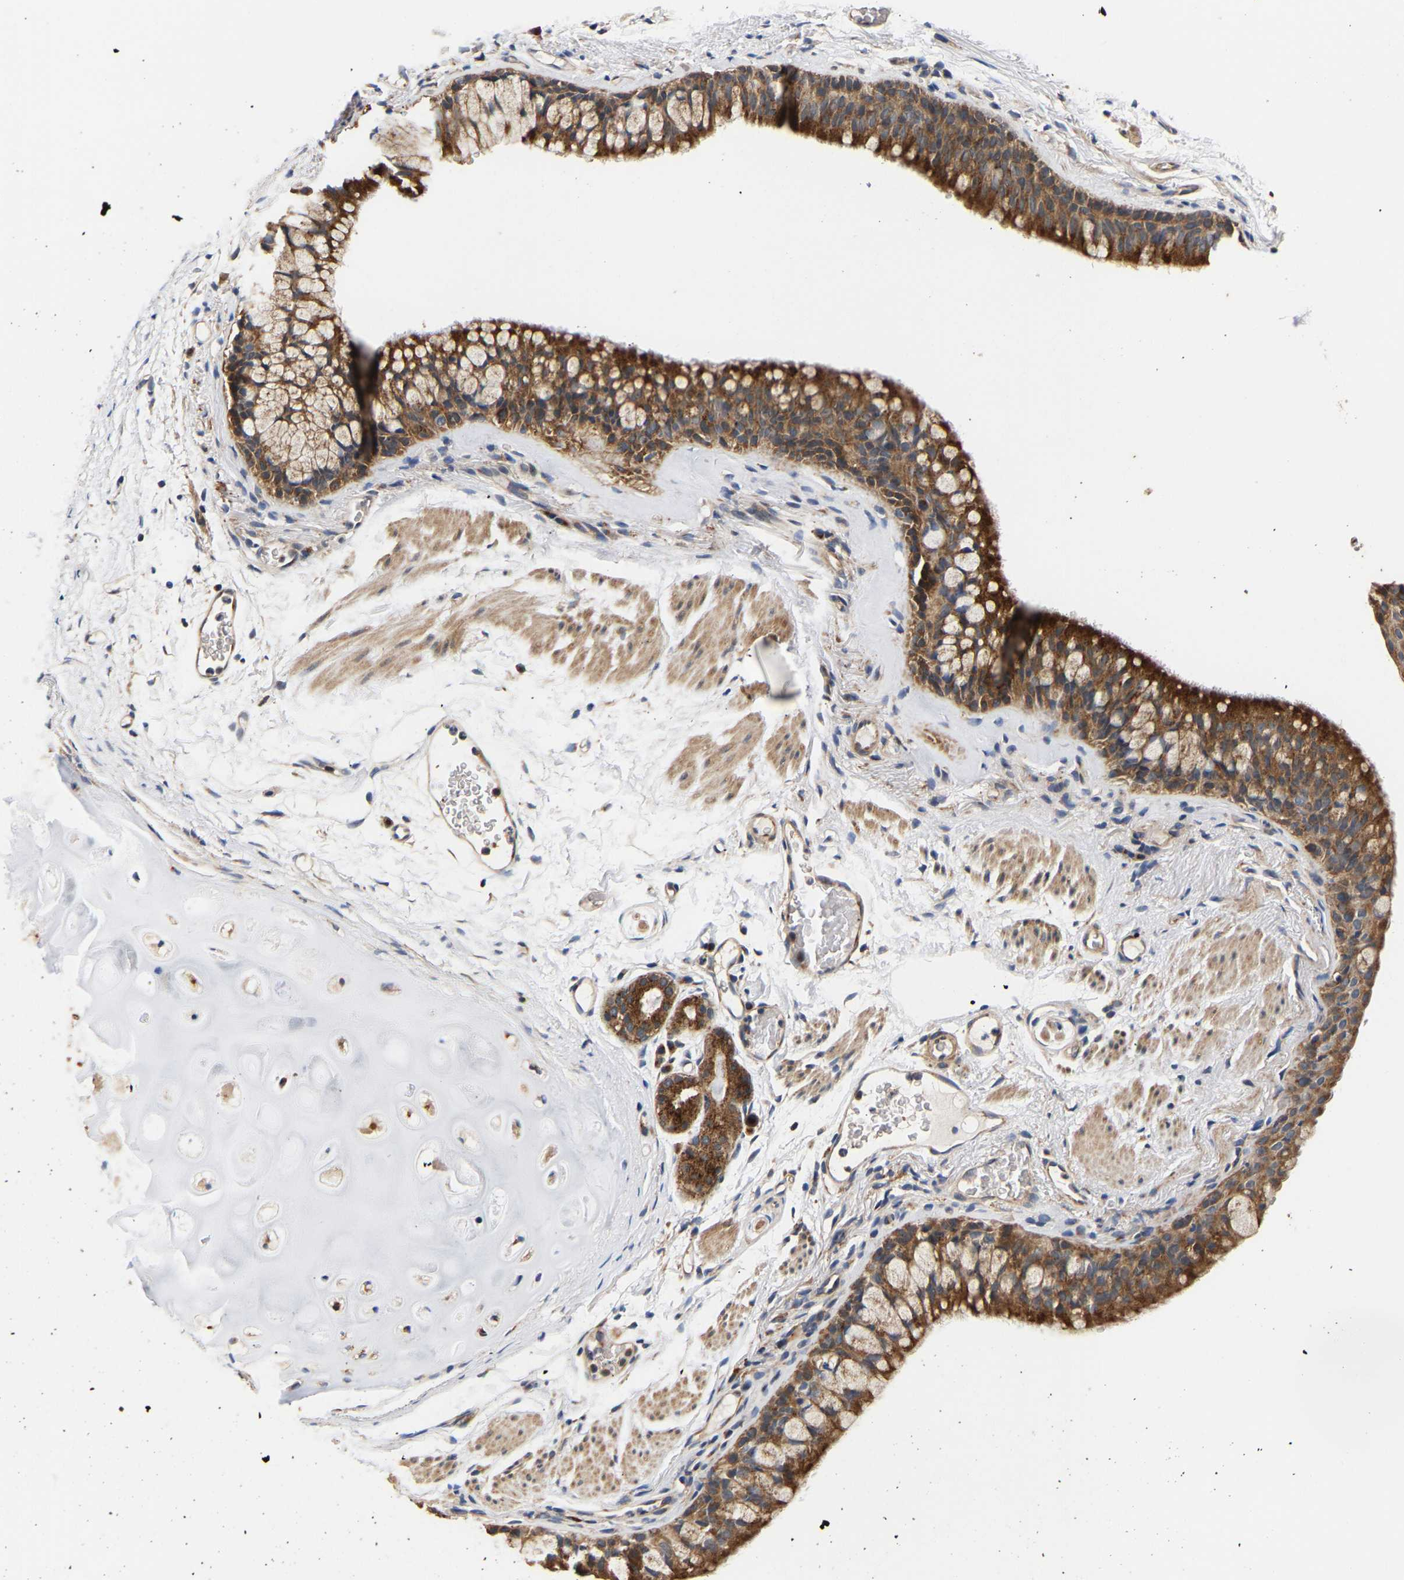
{"staining": {"intensity": "strong", "quantity": ">75%", "location": "cytoplasmic/membranous"}, "tissue": "bronchus", "cell_type": "Respiratory epithelial cells", "image_type": "normal", "snomed": [{"axis": "morphology", "description": "Normal tissue, NOS"}, {"axis": "topography", "description": "Cartilage tissue"}, {"axis": "topography", "description": "Bronchus"}], "caption": "Human bronchus stained for a protein (brown) exhibits strong cytoplasmic/membranous positive expression in about >75% of respiratory epithelial cells.", "gene": "LRBA", "patient": {"sex": "female", "age": 53}}